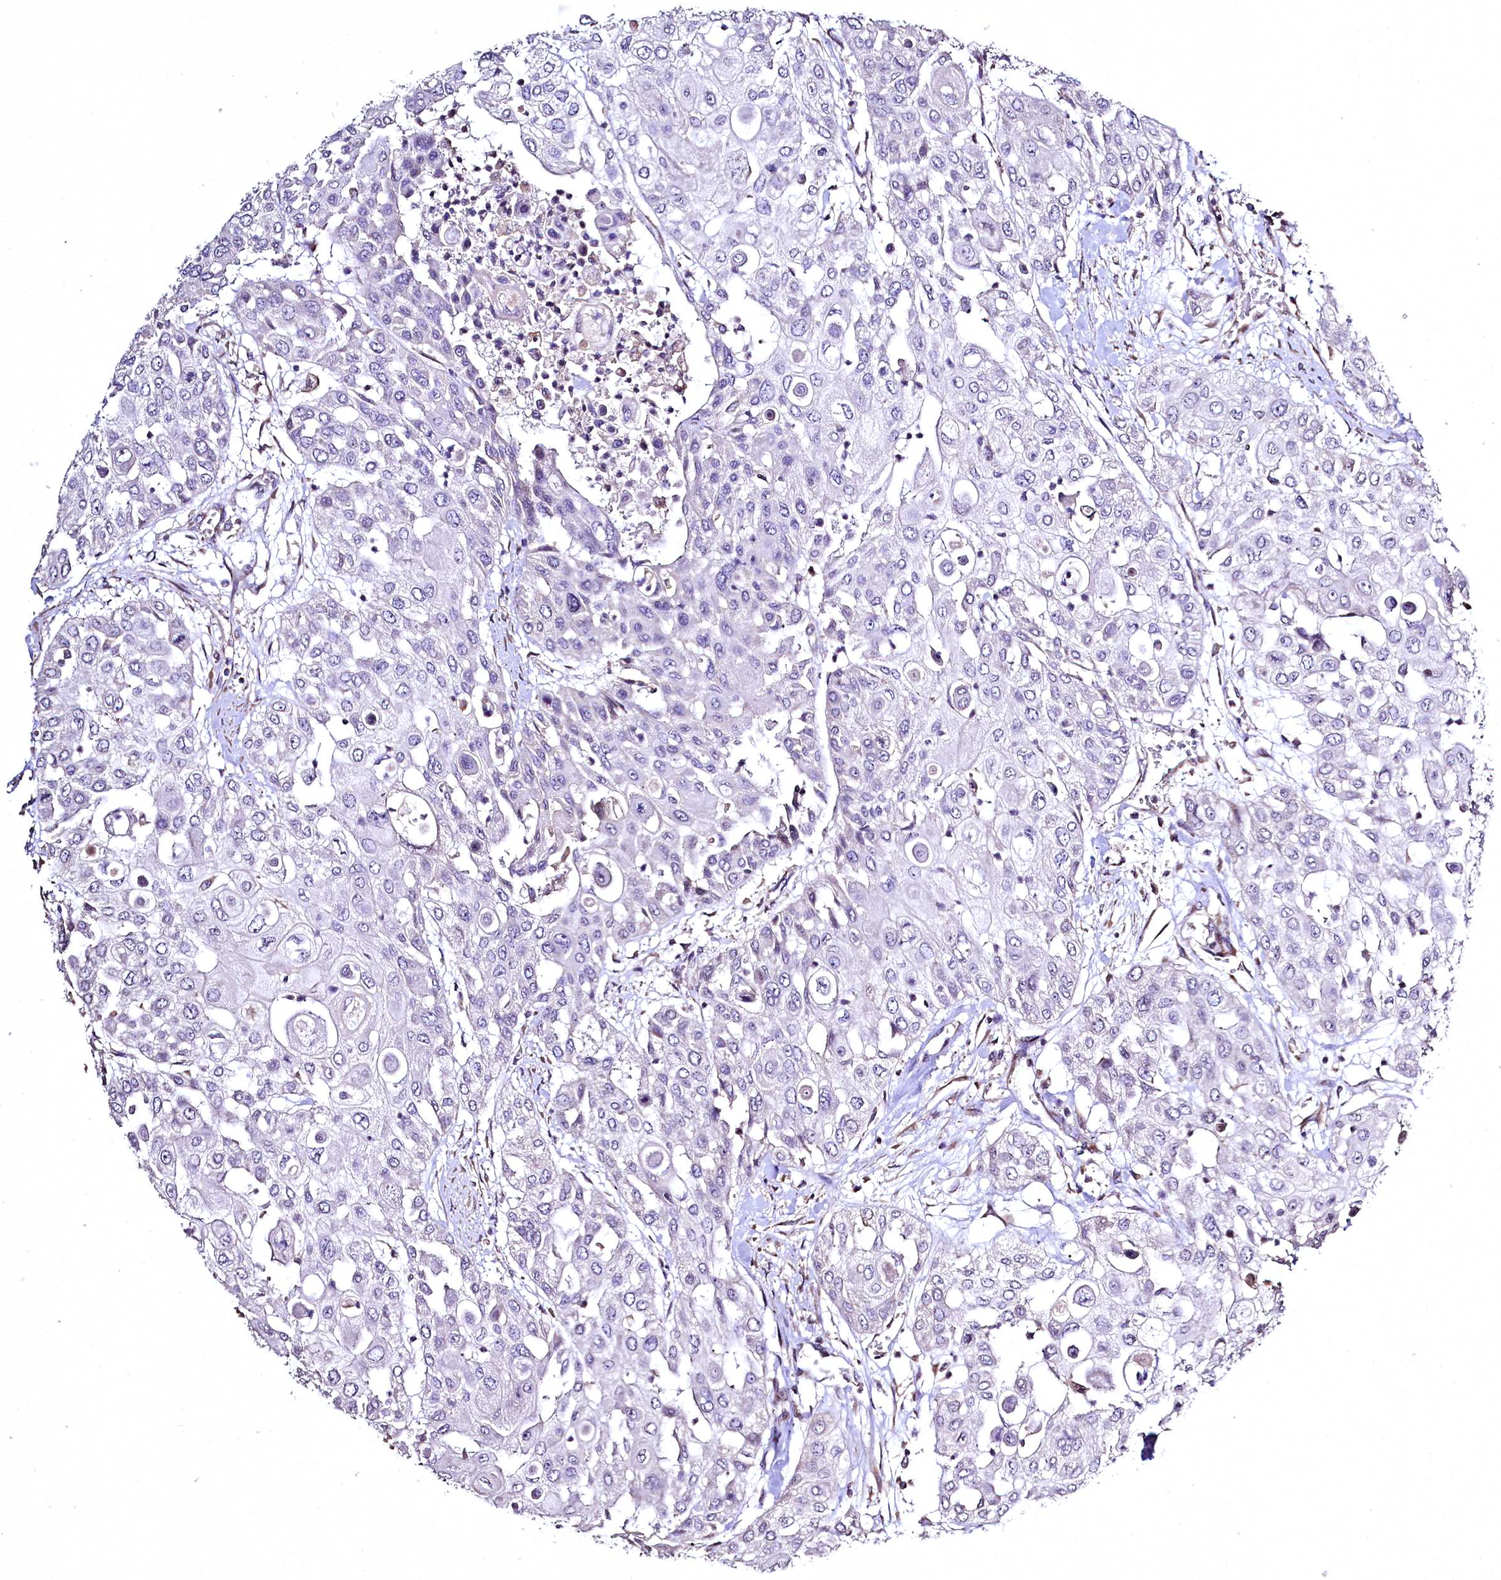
{"staining": {"intensity": "negative", "quantity": "none", "location": "none"}, "tissue": "urothelial cancer", "cell_type": "Tumor cells", "image_type": "cancer", "snomed": [{"axis": "morphology", "description": "Urothelial carcinoma, High grade"}, {"axis": "topography", "description": "Urinary bladder"}], "caption": "This is an immunohistochemistry (IHC) image of human urothelial cancer. There is no positivity in tumor cells.", "gene": "TBCEL", "patient": {"sex": "female", "age": 79}}